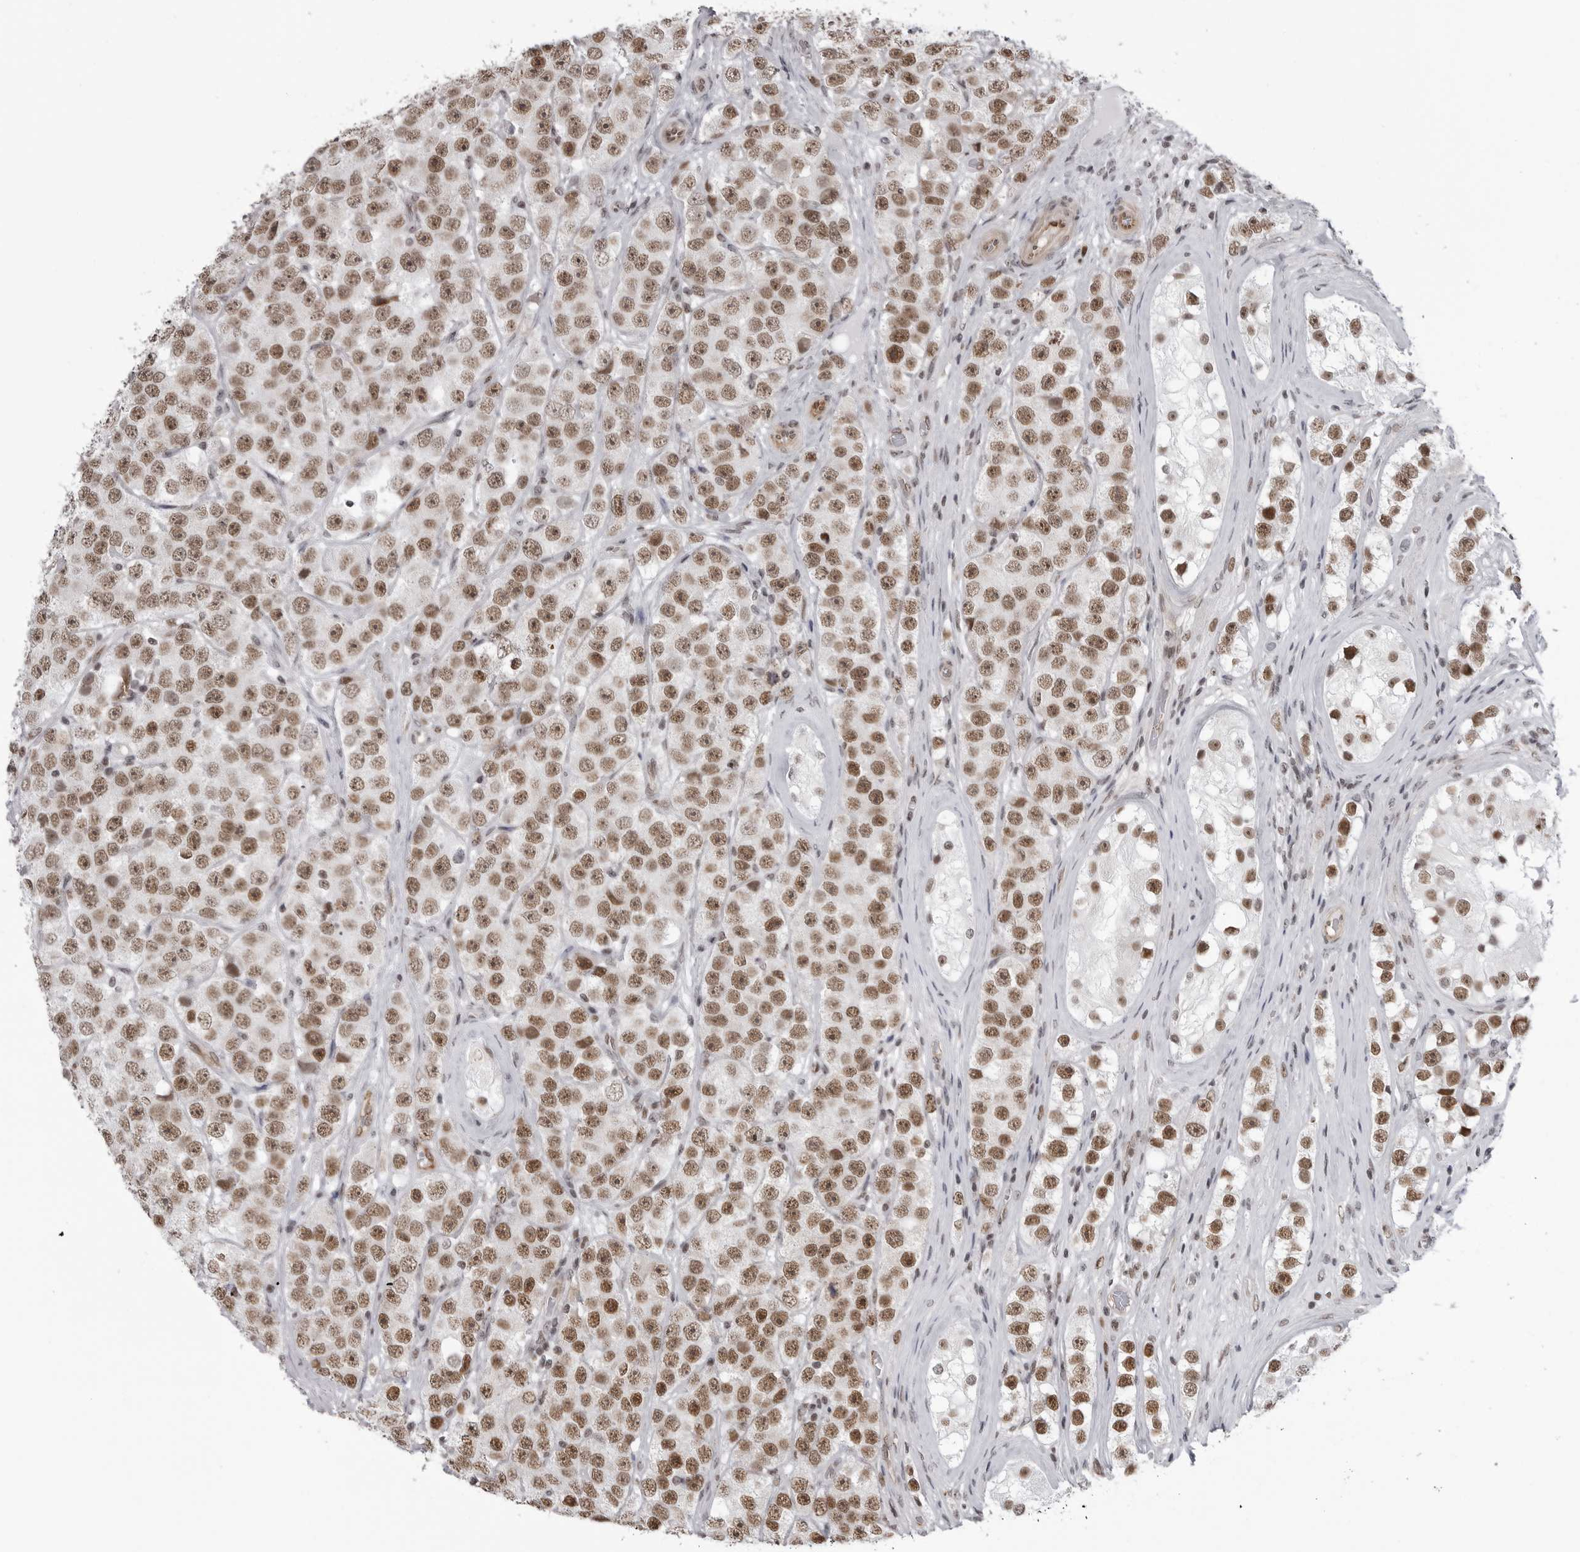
{"staining": {"intensity": "moderate", "quantity": ">75%", "location": "nuclear"}, "tissue": "testis cancer", "cell_type": "Tumor cells", "image_type": "cancer", "snomed": [{"axis": "morphology", "description": "Seminoma, NOS"}, {"axis": "topography", "description": "Testis"}], "caption": "Immunohistochemical staining of testis seminoma shows medium levels of moderate nuclear protein positivity in about >75% of tumor cells.", "gene": "RNF26", "patient": {"sex": "male", "age": 28}}